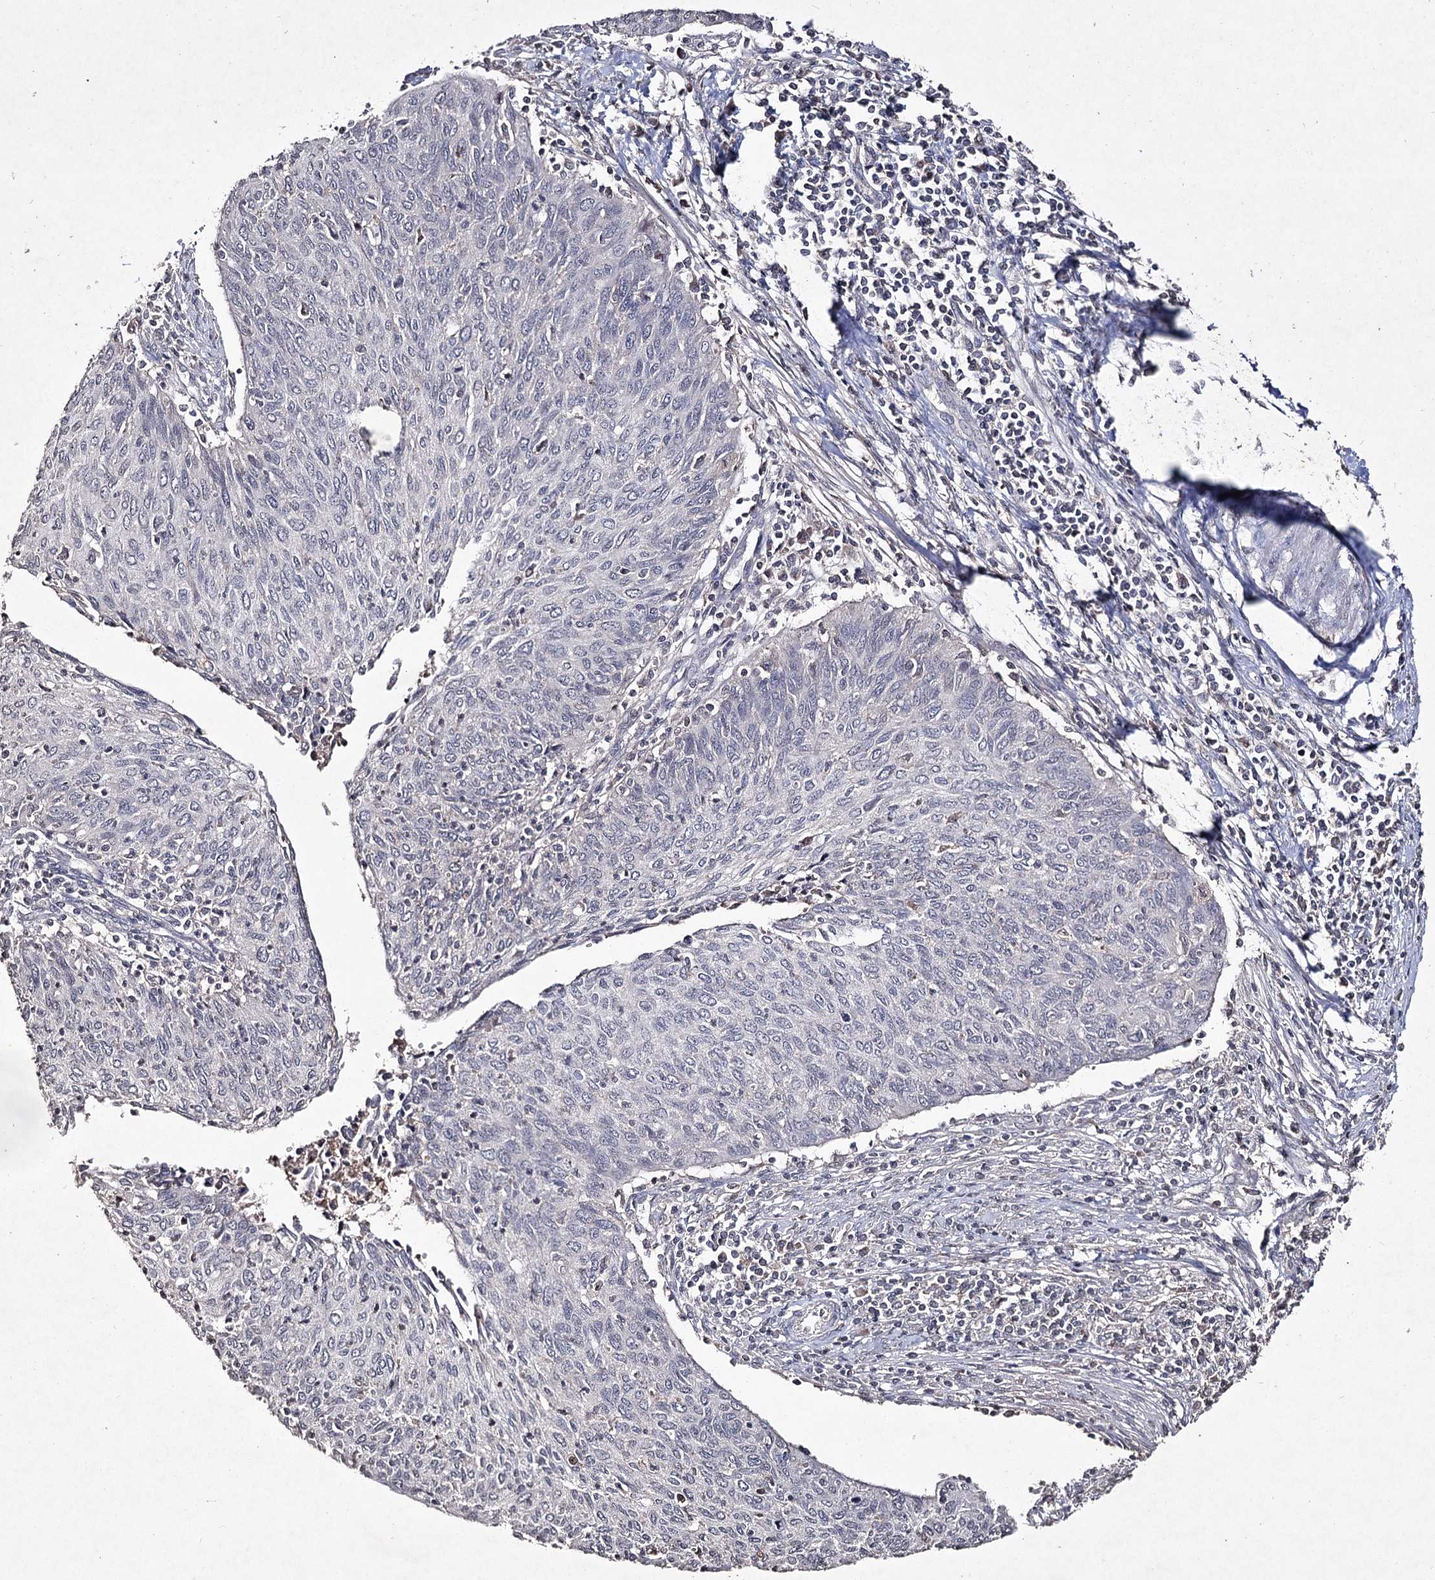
{"staining": {"intensity": "negative", "quantity": "none", "location": "none"}, "tissue": "cervical cancer", "cell_type": "Tumor cells", "image_type": "cancer", "snomed": [{"axis": "morphology", "description": "Squamous cell carcinoma, NOS"}, {"axis": "topography", "description": "Cervix"}], "caption": "Protein analysis of cervical squamous cell carcinoma displays no significant expression in tumor cells.", "gene": "SYNGR3", "patient": {"sex": "female", "age": 38}}